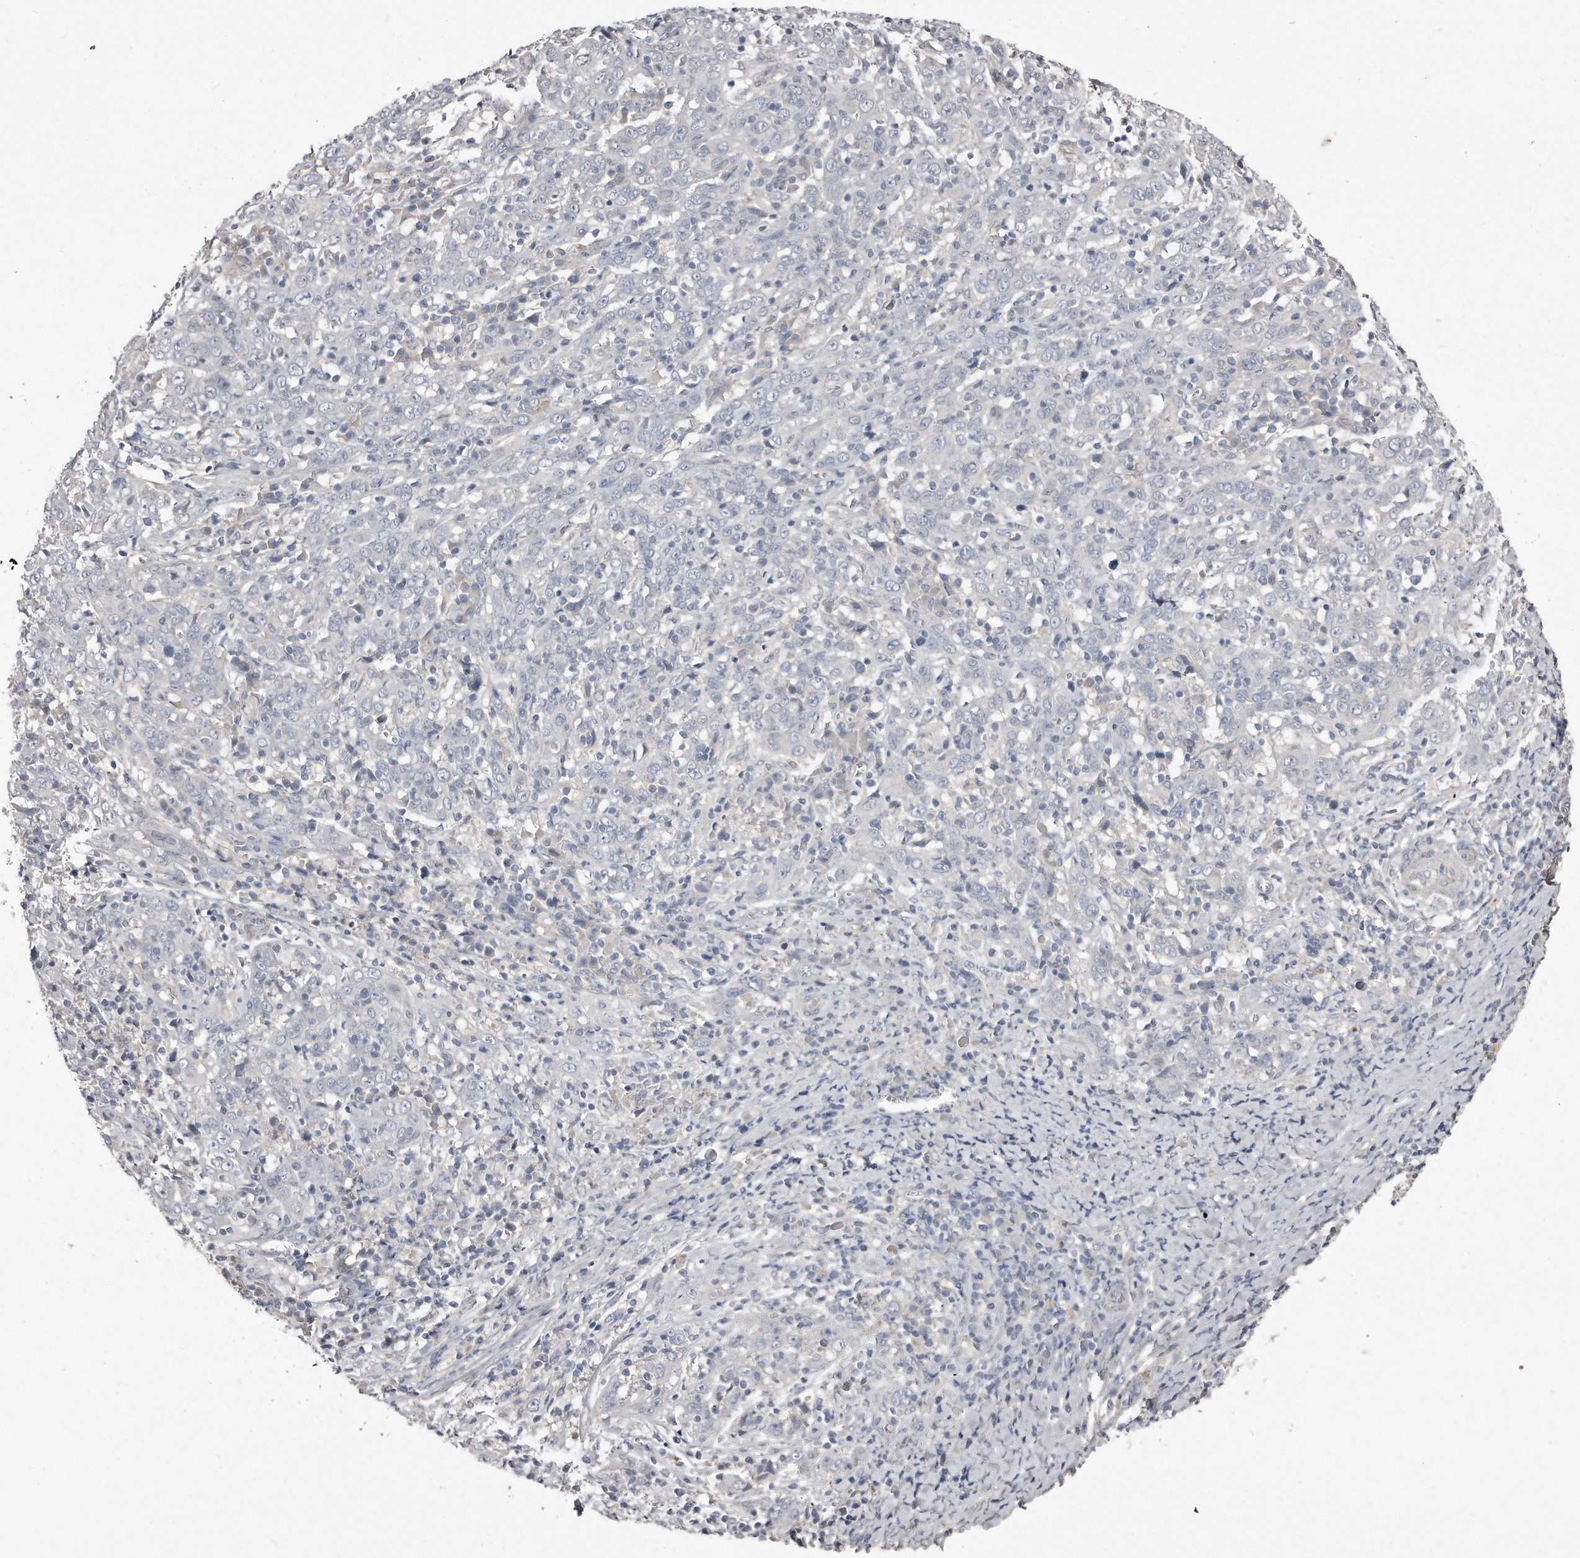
{"staining": {"intensity": "negative", "quantity": "none", "location": "none"}, "tissue": "cervical cancer", "cell_type": "Tumor cells", "image_type": "cancer", "snomed": [{"axis": "morphology", "description": "Squamous cell carcinoma, NOS"}, {"axis": "topography", "description": "Cervix"}], "caption": "Tumor cells show no significant expression in cervical squamous cell carcinoma.", "gene": "LMOD1", "patient": {"sex": "female", "age": 46}}